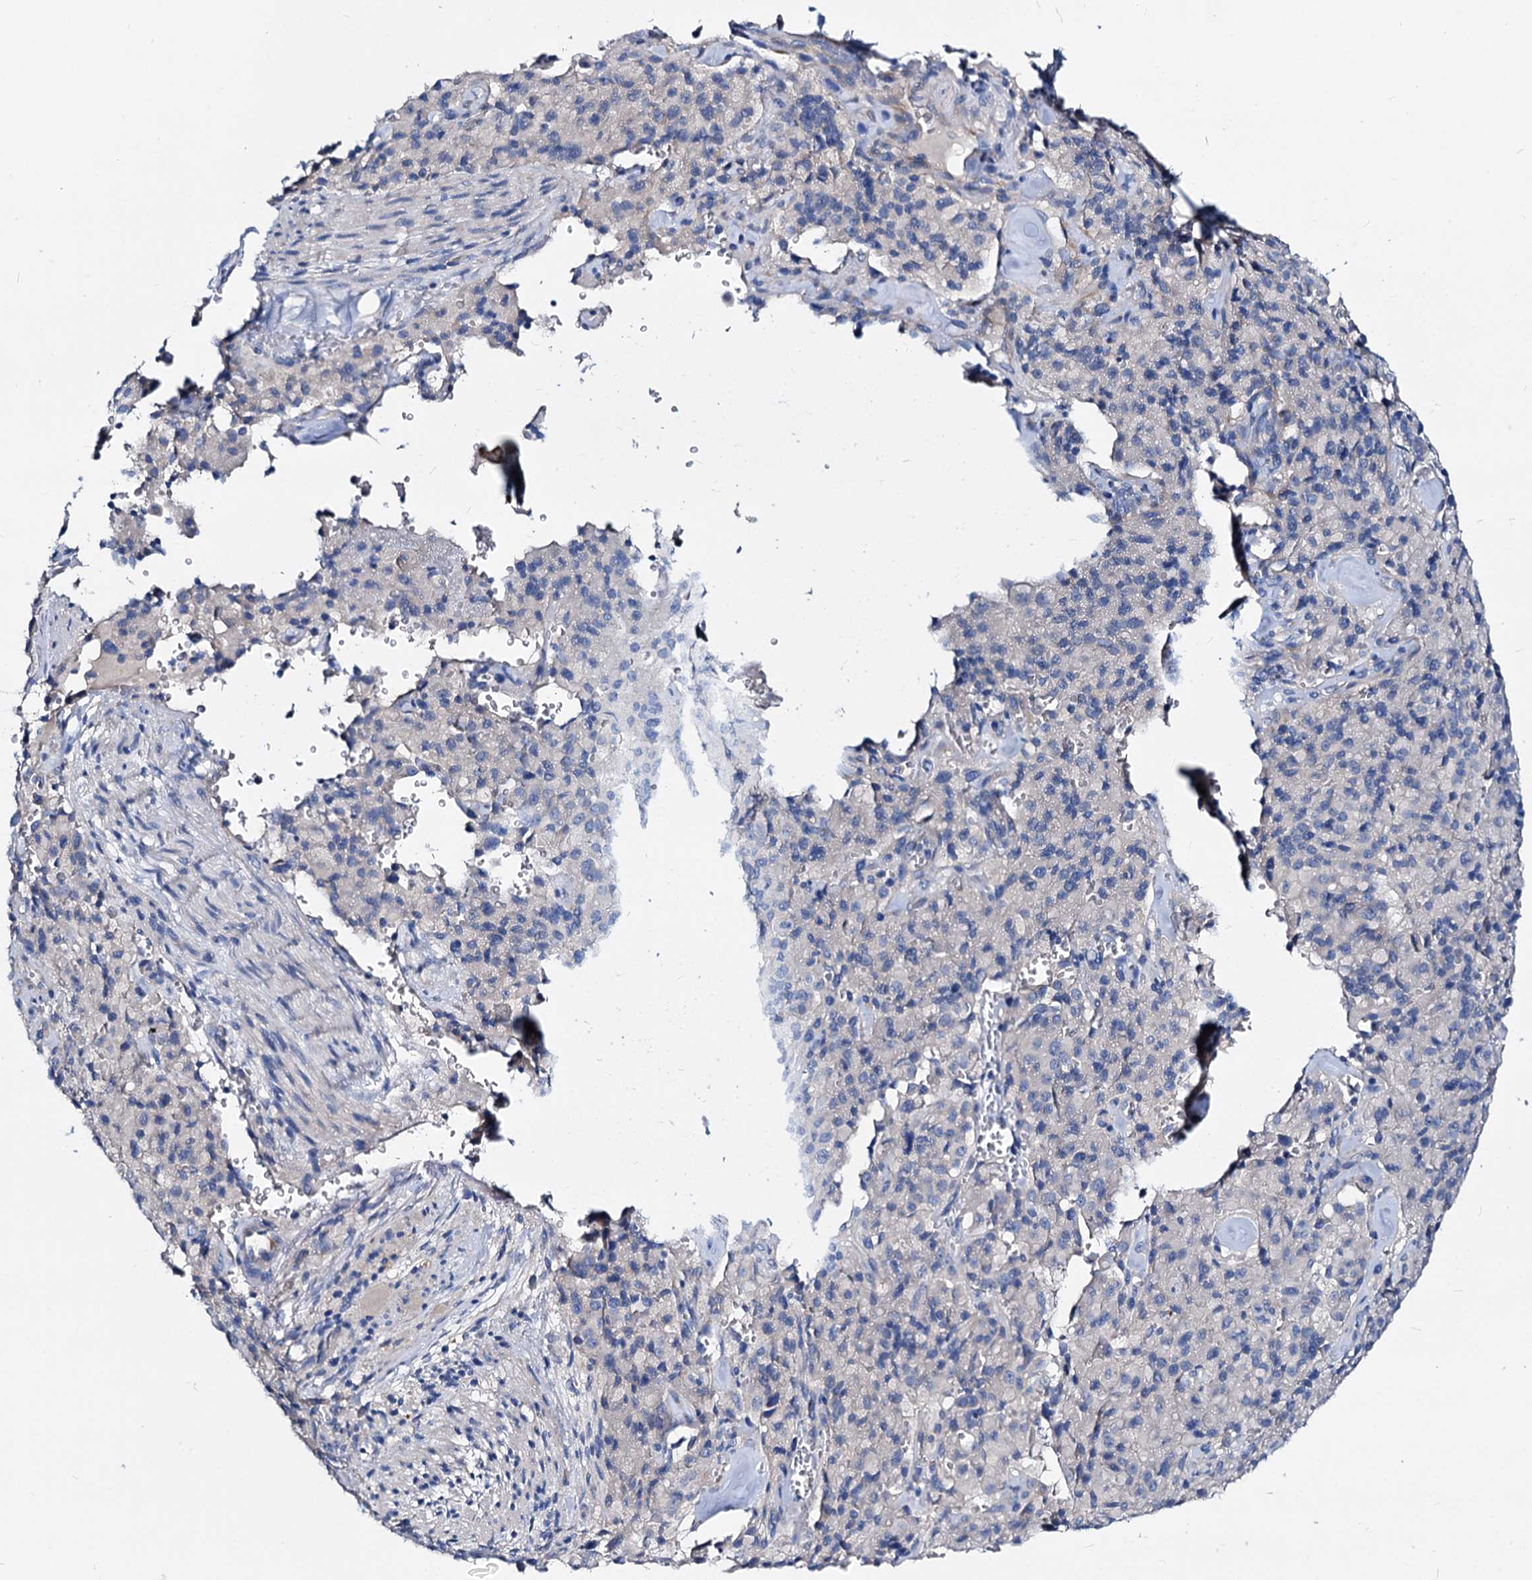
{"staining": {"intensity": "negative", "quantity": "none", "location": "none"}, "tissue": "pancreatic cancer", "cell_type": "Tumor cells", "image_type": "cancer", "snomed": [{"axis": "morphology", "description": "Adenocarcinoma, NOS"}, {"axis": "topography", "description": "Pancreas"}], "caption": "The photomicrograph reveals no staining of tumor cells in pancreatic cancer. (DAB (3,3'-diaminobenzidine) immunohistochemistry (IHC), high magnification).", "gene": "DYDC2", "patient": {"sex": "male", "age": 65}}